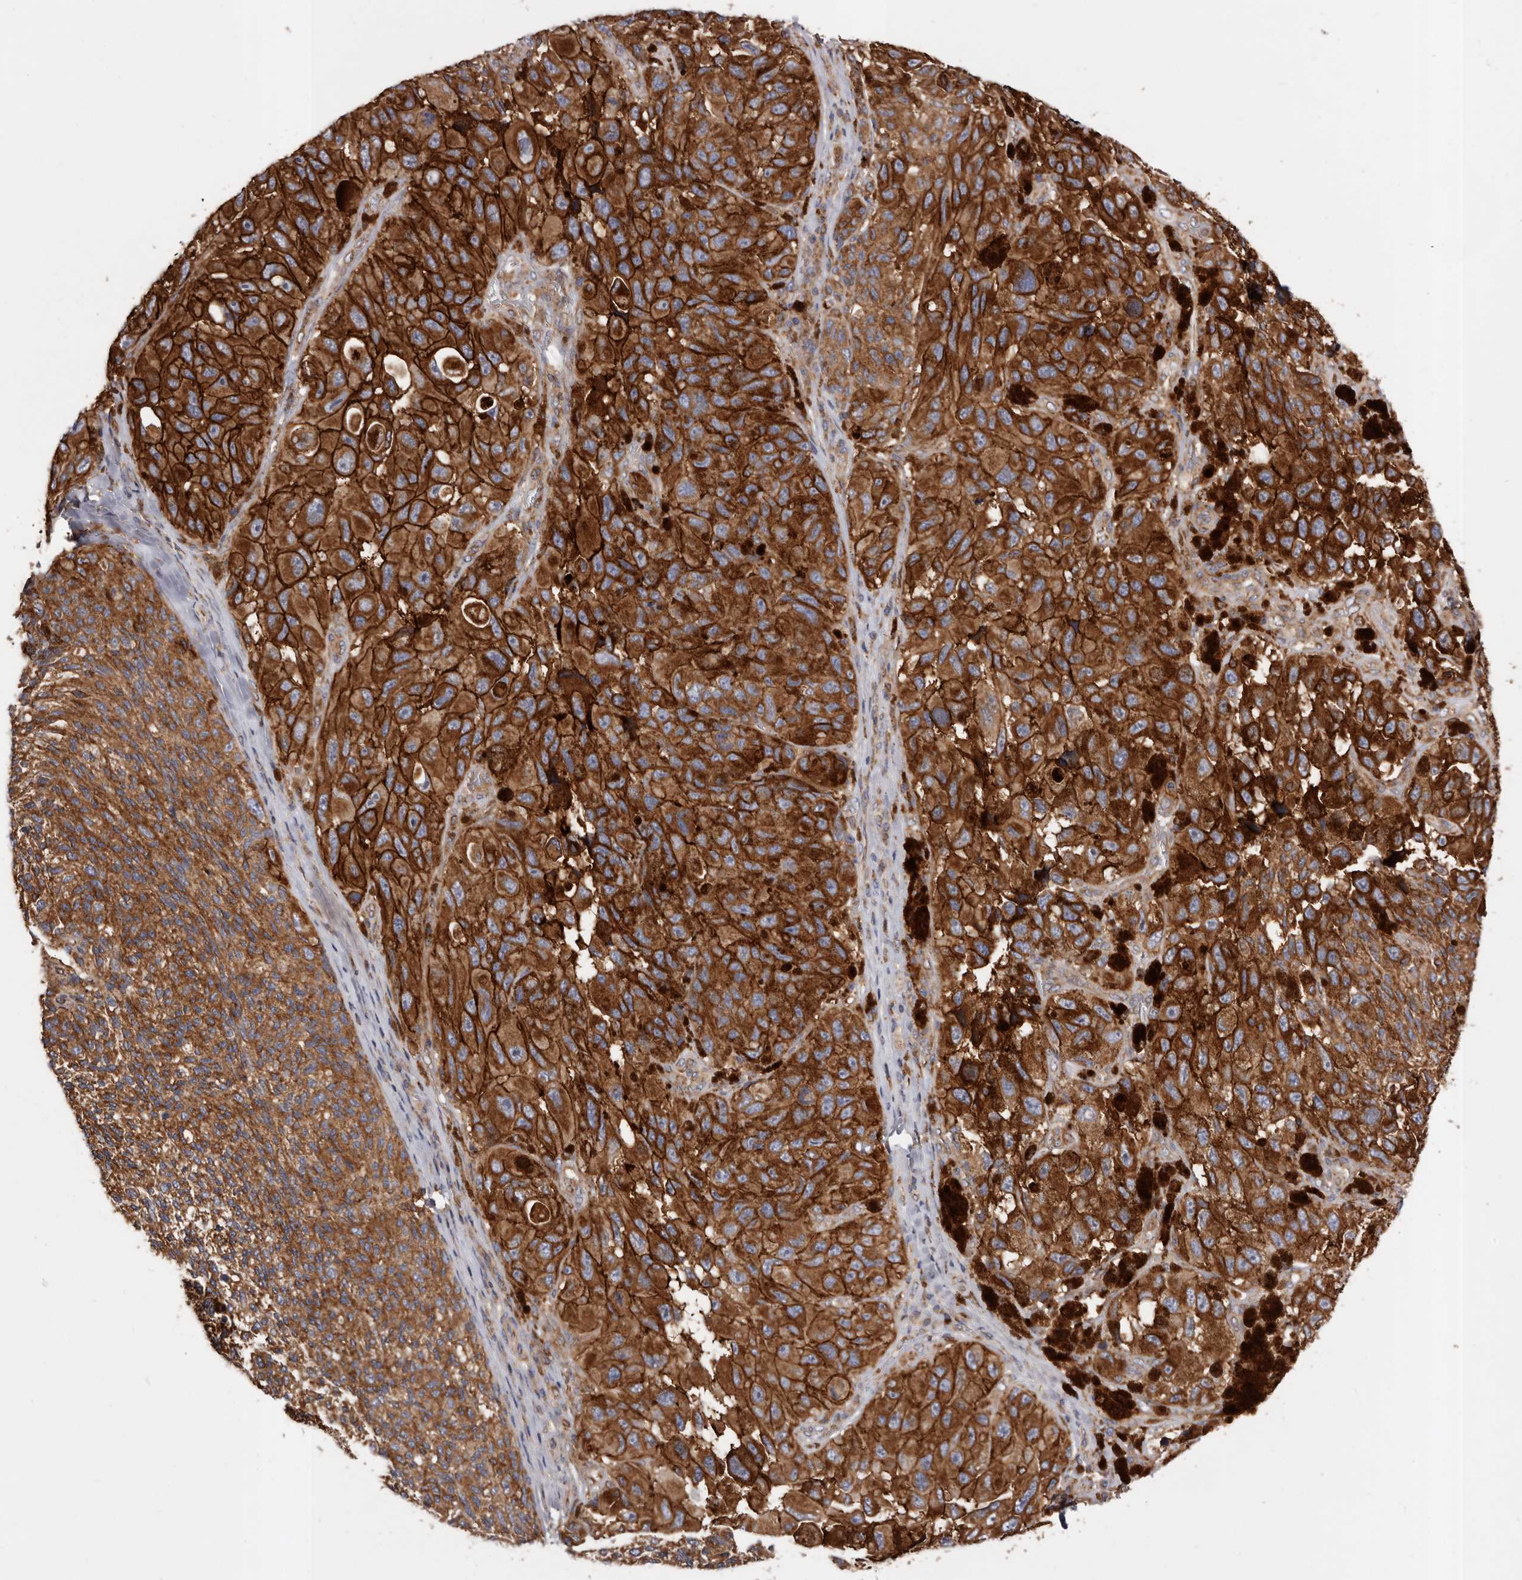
{"staining": {"intensity": "moderate", "quantity": ">75%", "location": "cytoplasmic/membranous"}, "tissue": "melanoma", "cell_type": "Tumor cells", "image_type": "cancer", "snomed": [{"axis": "morphology", "description": "Malignant melanoma, NOS"}, {"axis": "topography", "description": "Skin"}], "caption": "High-magnification brightfield microscopy of malignant melanoma stained with DAB (brown) and counterstained with hematoxylin (blue). tumor cells exhibit moderate cytoplasmic/membranous positivity is appreciated in about>75% of cells. (DAB IHC, brown staining for protein, blue staining for nuclei).", "gene": "COQ8B", "patient": {"sex": "female", "age": 73}}